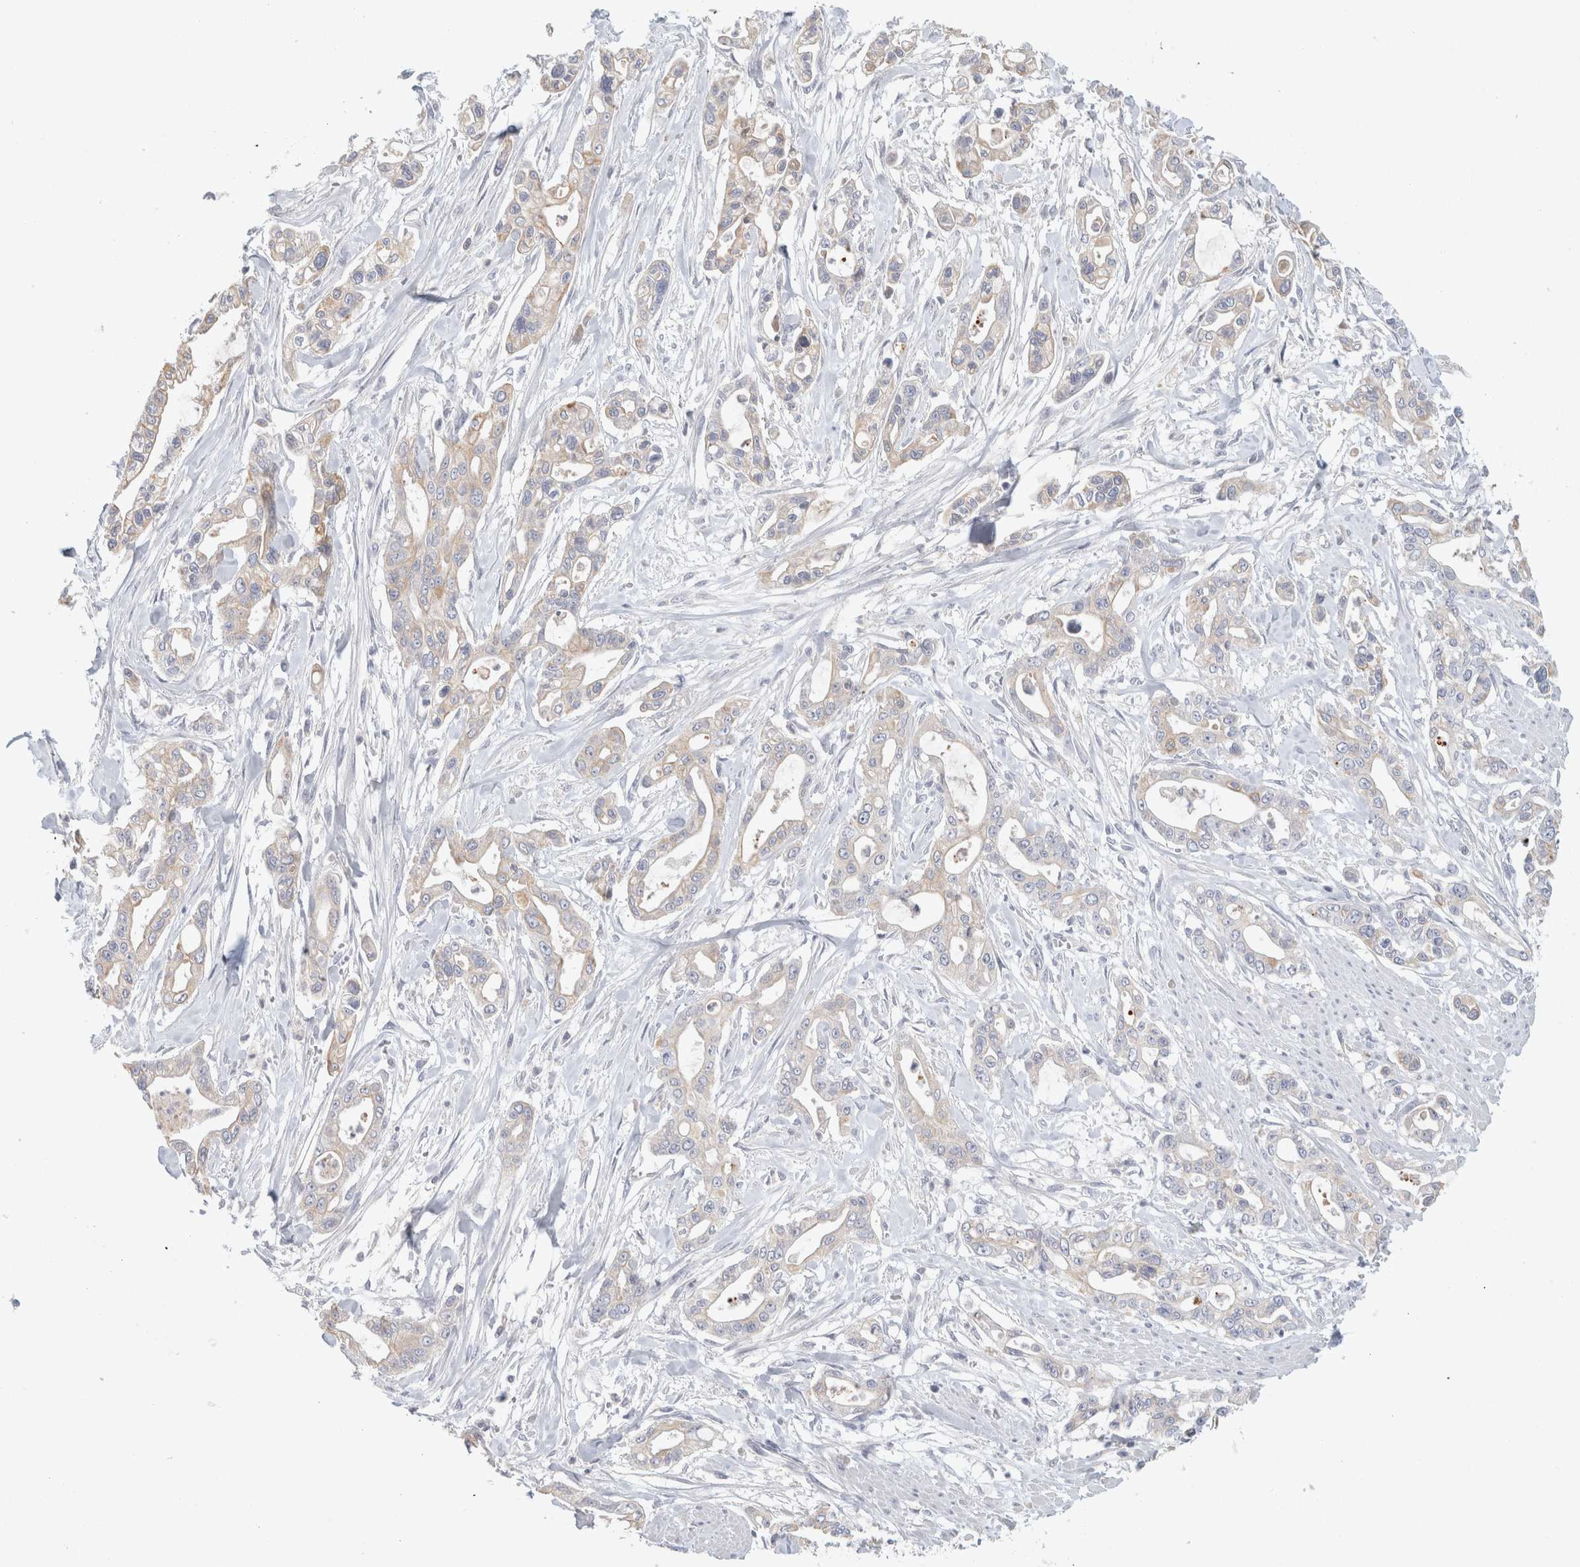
{"staining": {"intensity": "negative", "quantity": "none", "location": "none"}, "tissue": "pancreatic cancer", "cell_type": "Tumor cells", "image_type": "cancer", "snomed": [{"axis": "morphology", "description": "Adenocarcinoma, NOS"}, {"axis": "topography", "description": "Pancreas"}], "caption": "The micrograph exhibits no staining of tumor cells in adenocarcinoma (pancreatic).", "gene": "STK31", "patient": {"sex": "male", "age": 68}}